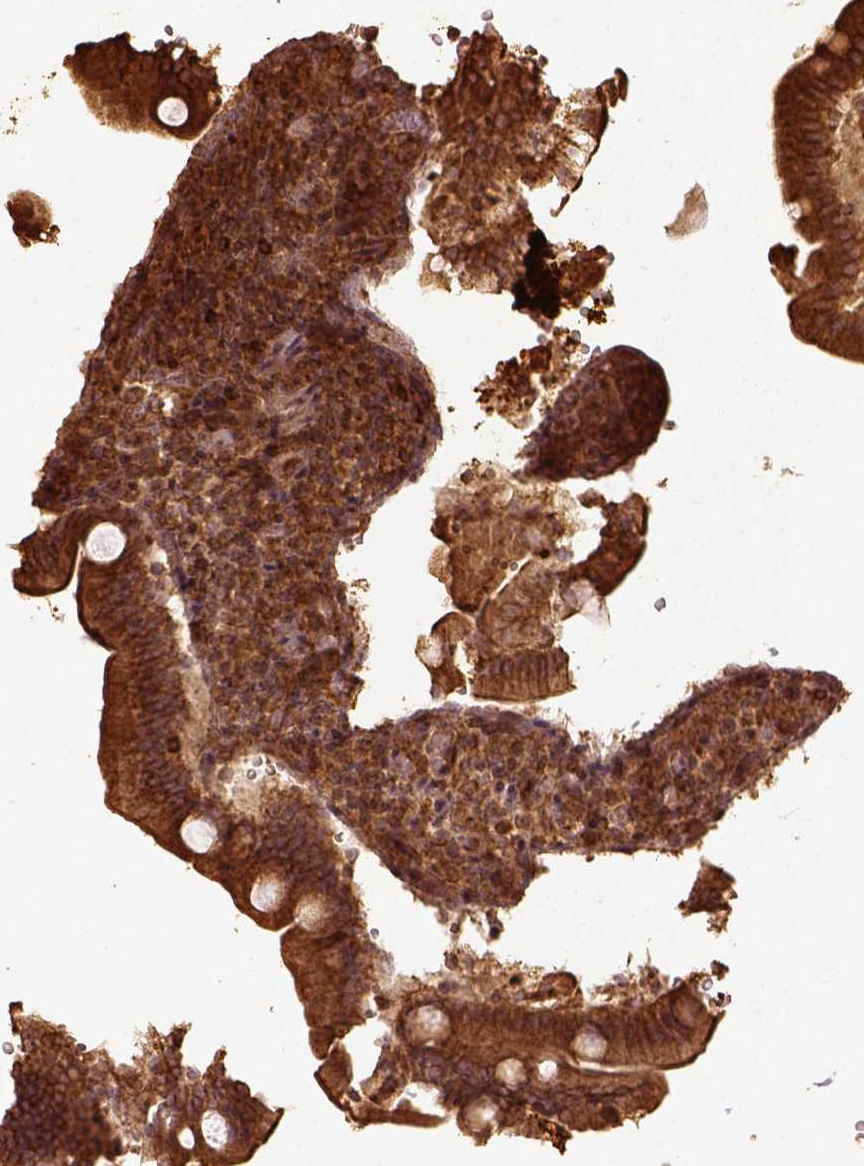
{"staining": {"intensity": "strong", "quantity": ">75%", "location": "cytoplasmic/membranous"}, "tissue": "duodenum", "cell_type": "Glandular cells", "image_type": "normal", "snomed": [{"axis": "morphology", "description": "Normal tissue, NOS"}, {"axis": "topography", "description": "Duodenum"}], "caption": "Glandular cells reveal high levels of strong cytoplasmic/membranous staining in approximately >75% of cells in benign duodenum. (brown staining indicates protein expression, while blue staining denotes nuclei).", "gene": "VEGFA", "patient": {"sex": "female", "age": 62}}